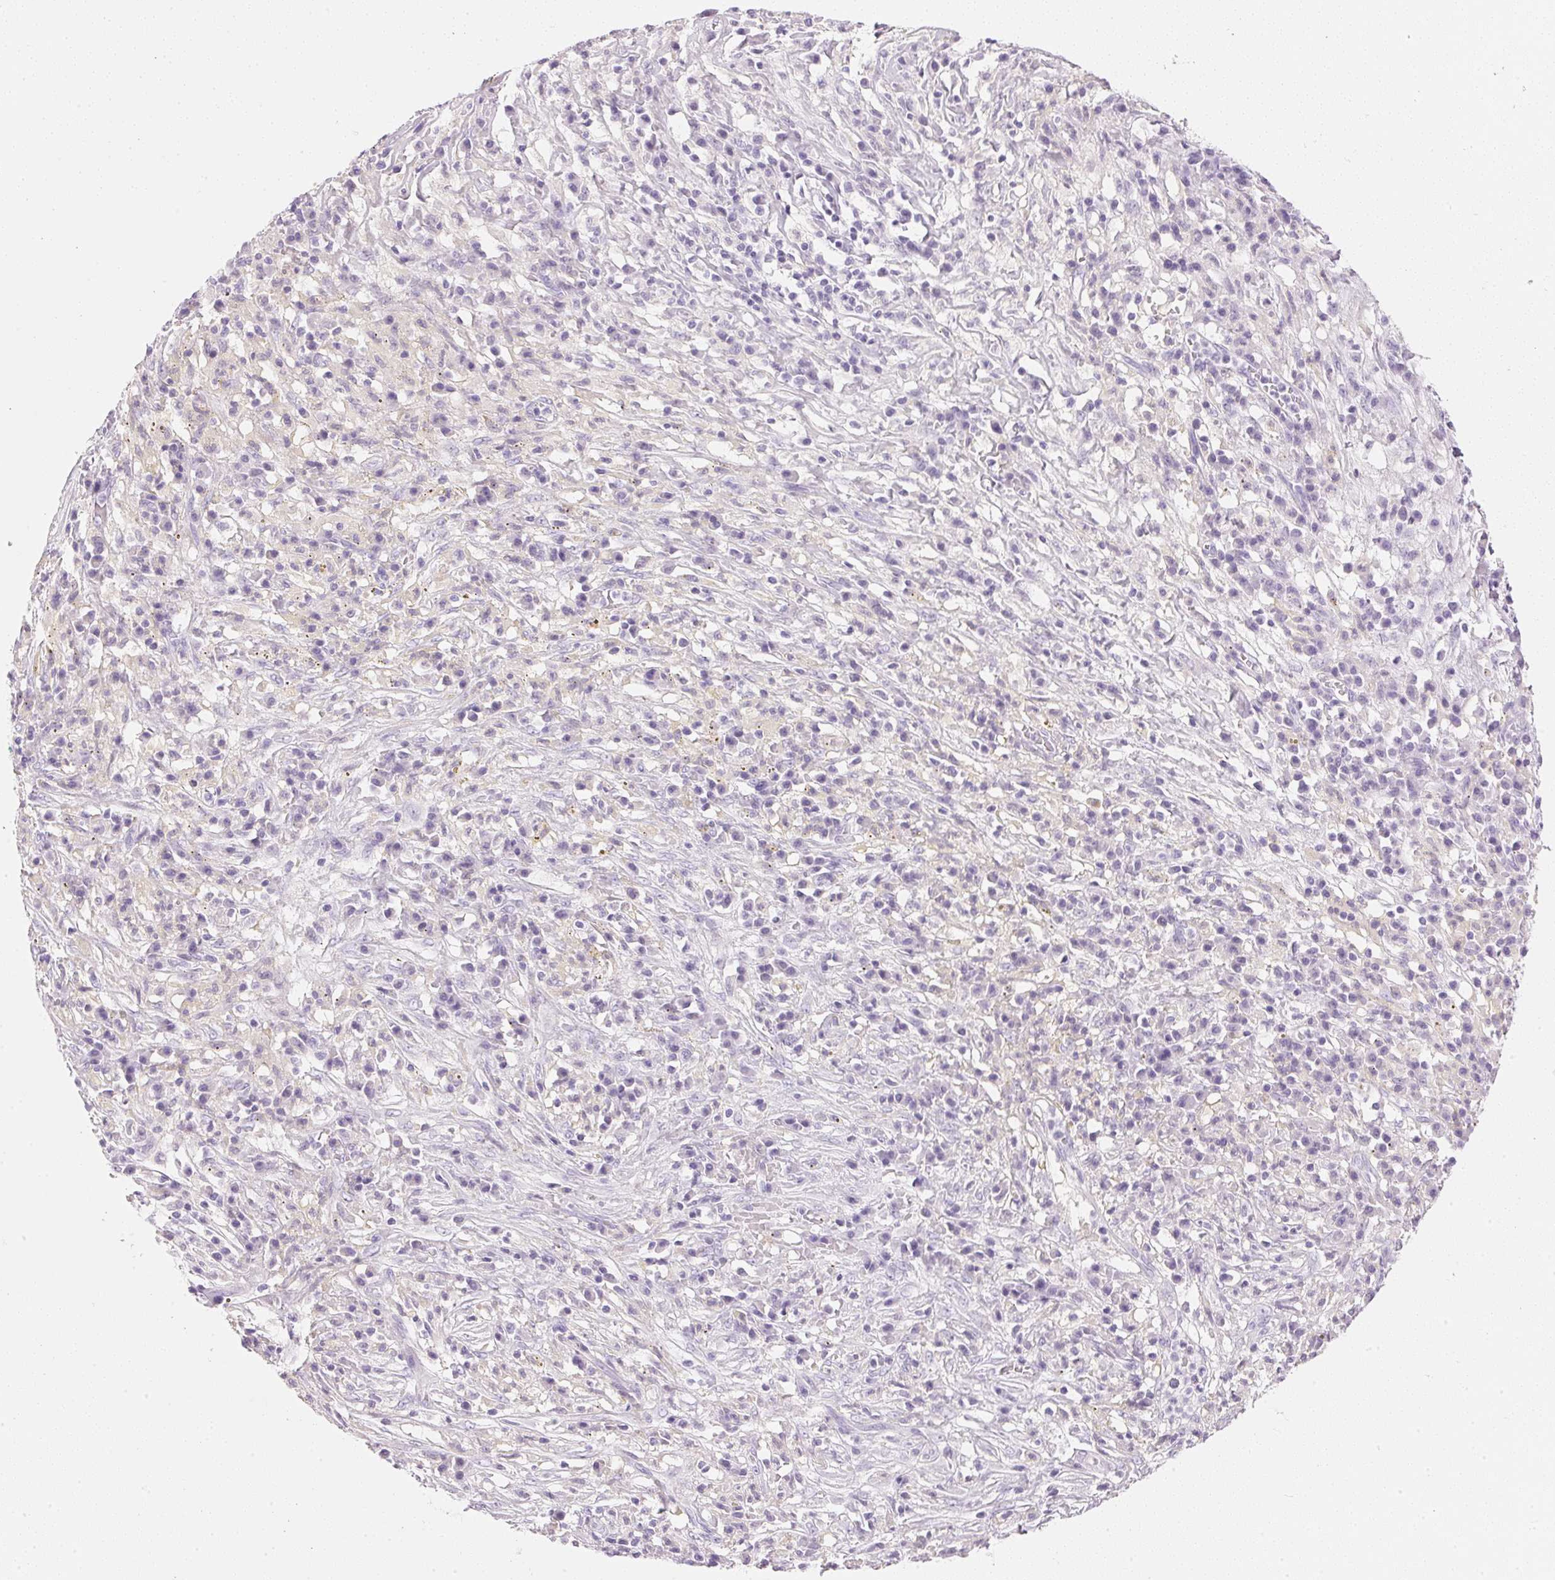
{"staining": {"intensity": "negative", "quantity": "none", "location": "none"}, "tissue": "melanoma", "cell_type": "Tumor cells", "image_type": "cancer", "snomed": [{"axis": "morphology", "description": "Malignant melanoma, NOS"}, {"axis": "topography", "description": "Skin"}], "caption": "Melanoma stained for a protein using IHC displays no staining tumor cells.", "gene": "IGFBP1", "patient": {"sex": "female", "age": 91}}